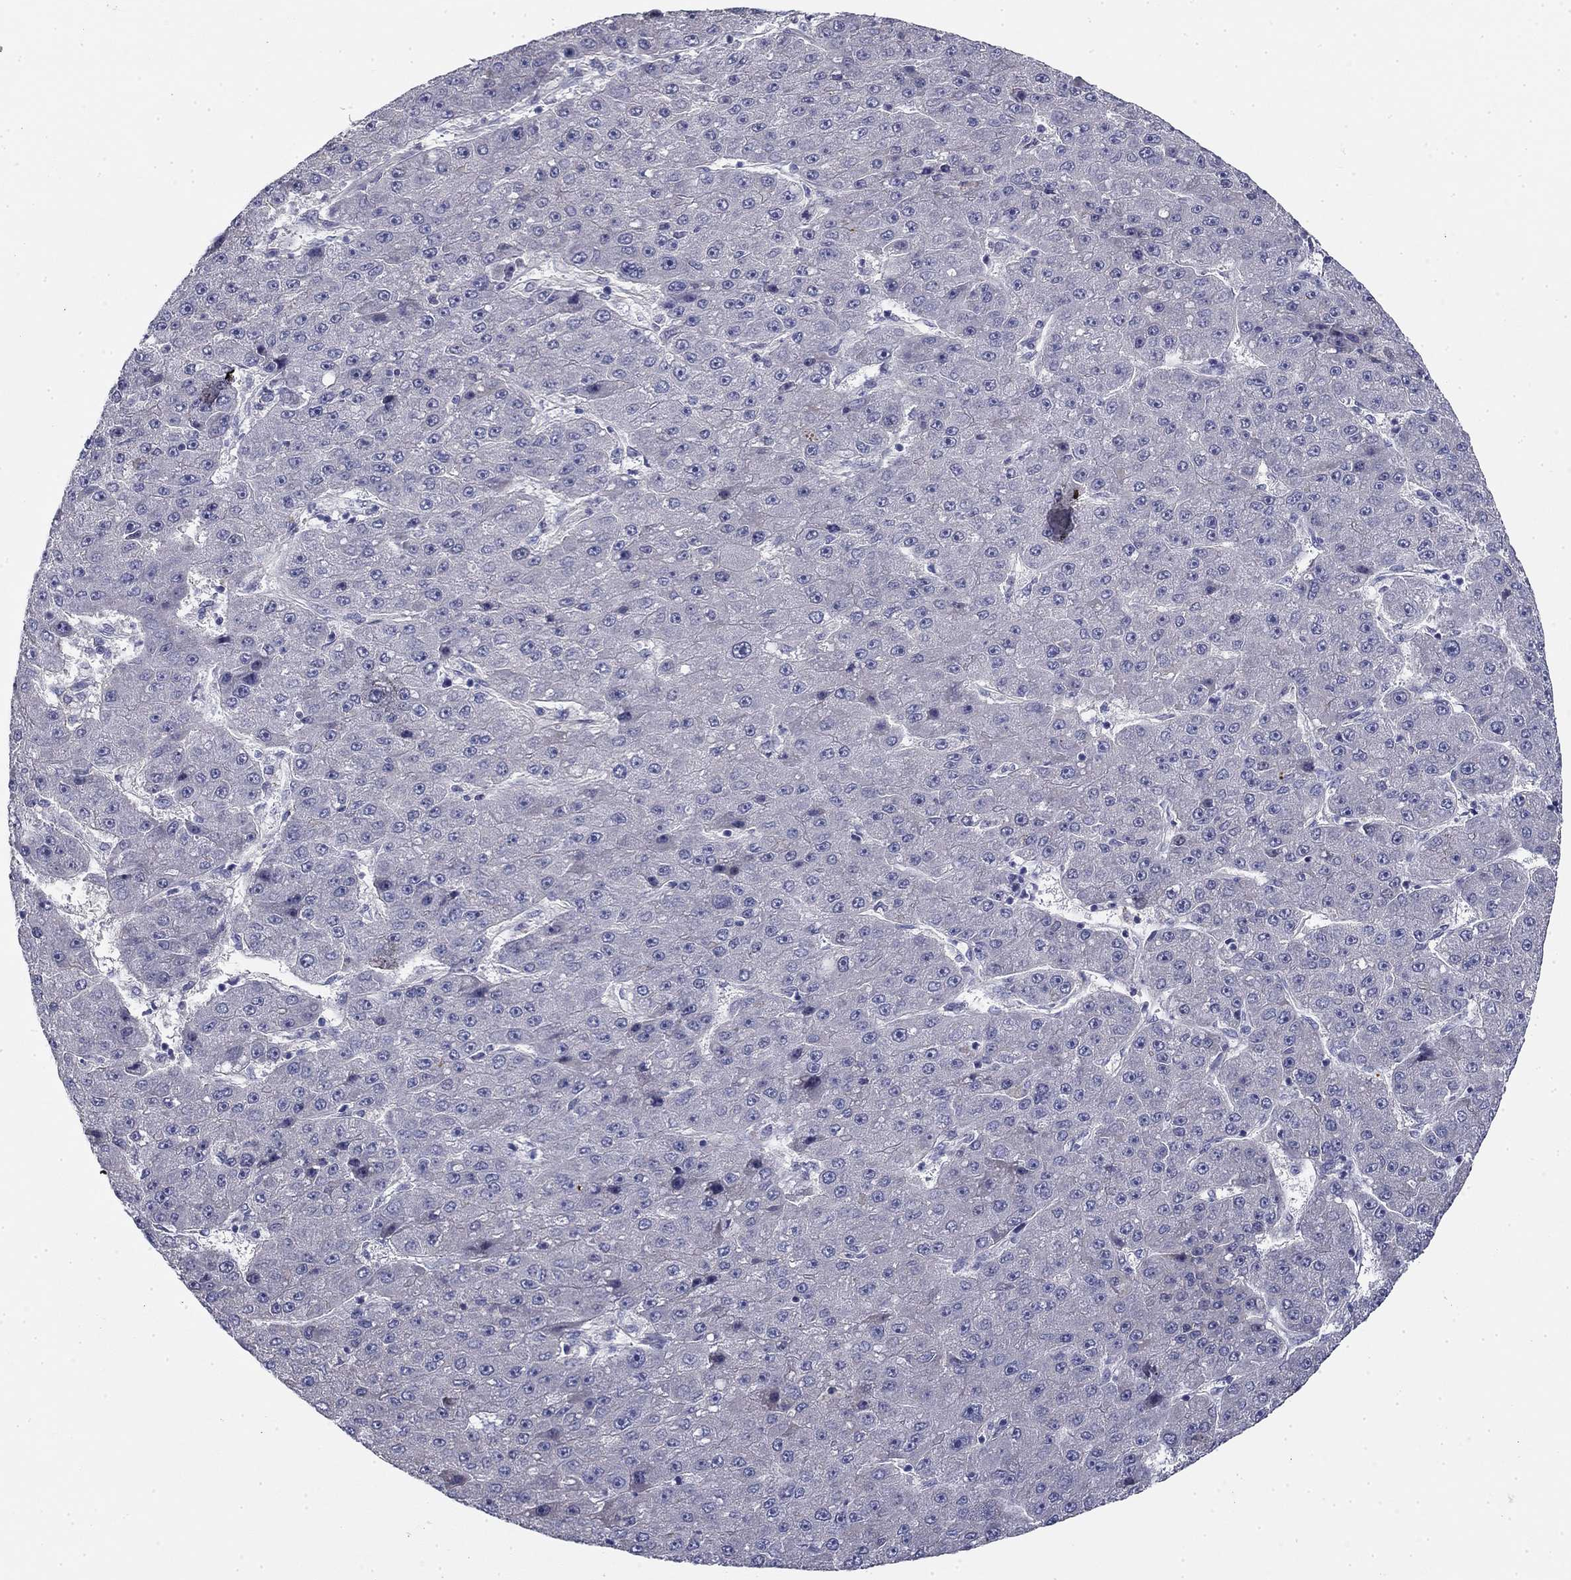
{"staining": {"intensity": "negative", "quantity": "none", "location": "none"}, "tissue": "liver cancer", "cell_type": "Tumor cells", "image_type": "cancer", "snomed": [{"axis": "morphology", "description": "Carcinoma, Hepatocellular, NOS"}, {"axis": "topography", "description": "Liver"}], "caption": "This is an immunohistochemistry (IHC) micrograph of liver cancer (hepatocellular carcinoma). There is no positivity in tumor cells.", "gene": "CPLX4", "patient": {"sex": "male", "age": 67}}